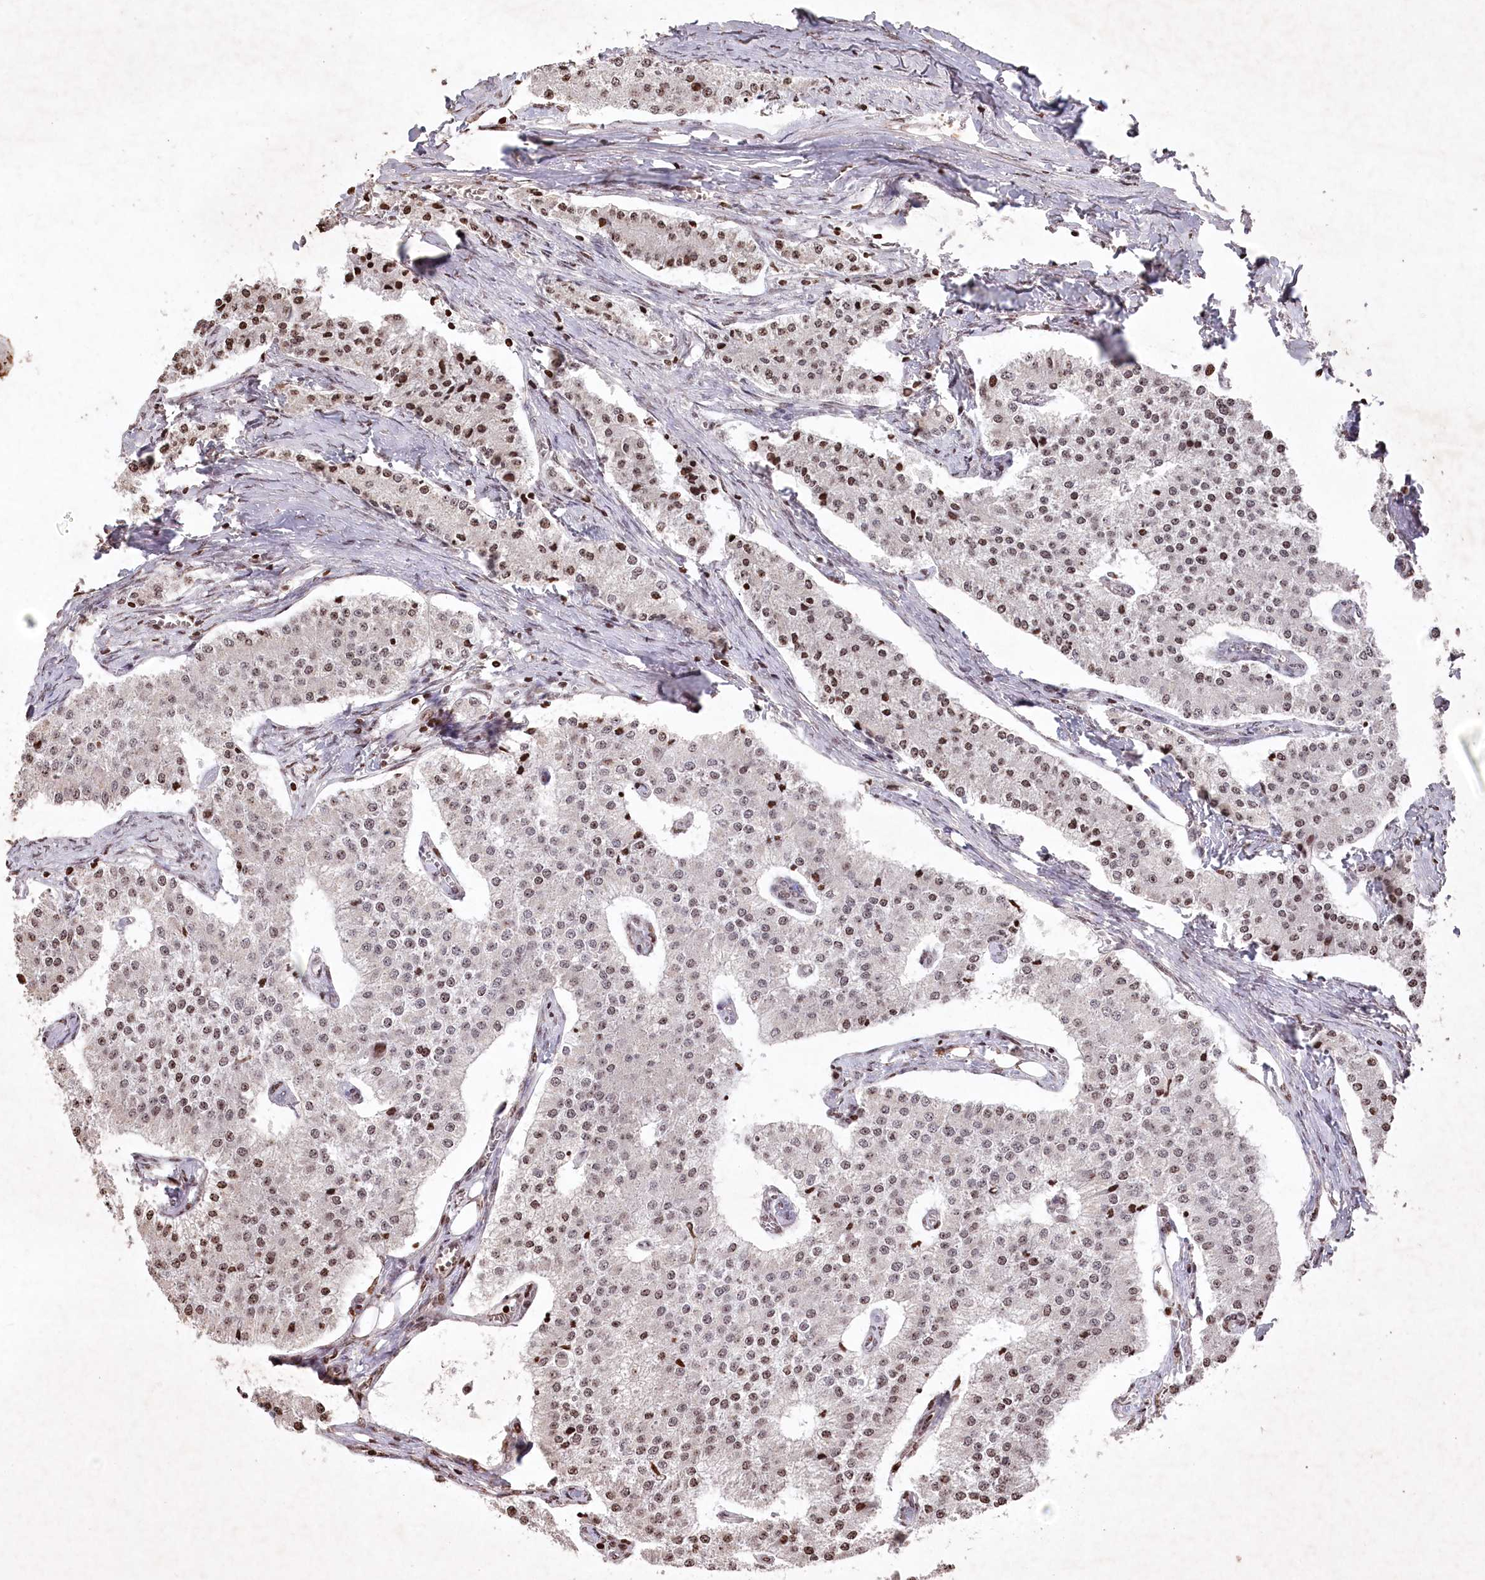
{"staining": {"intensity": "moderate", "quantity": ">75%", "location": "nuclear"}, "tissue": "carcinoid", "cell_type": "Tumor cells", "image_type": "cancer", "snomed": [{"axis": "morphology", "description": "Carcinoid, malignant, NOS"}, {"axis": "topography", "description": "Colon"}], "caption": "The immunohistochemical stain labels moderate nuclear expression in tumor cells of malignant carcinoid tissue.", "gene": "CCSER2", "patient": {"sex": "female", "age": 52}}